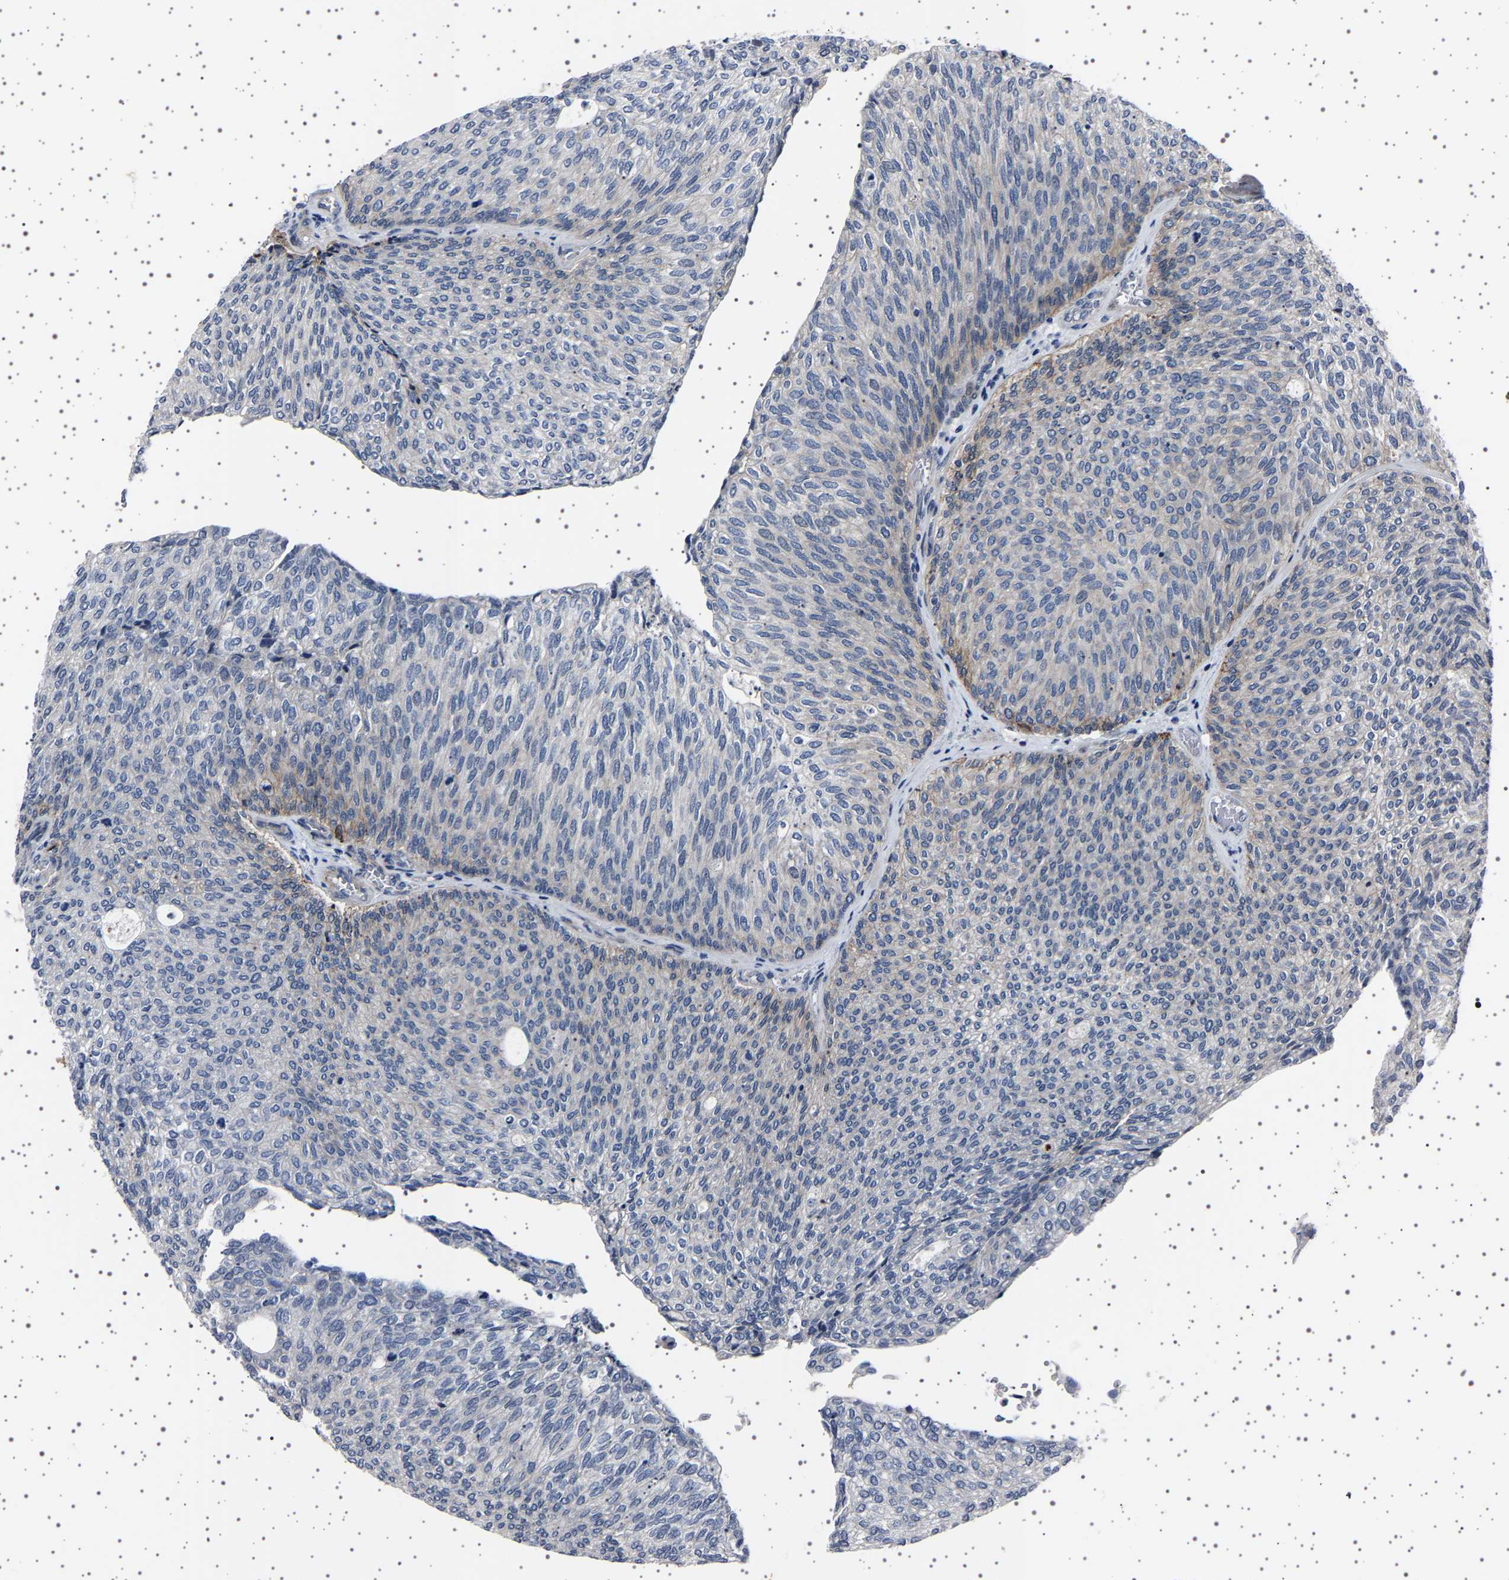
{"staining": {"intensity": "negative", "quantity": "none", "location": "none"}, "tissue": "urothelial cancer", "cell_type": "Tumor cells", "image_type": "cancer", "snomed": [{"axis": "morphology", "description": "Urothelial carcinoma, Low grade"}, {"axis": "topography", "description": "Urinary bladder"}], "caption": "Tumor cells show no significant expression in urothelial cancer.", "gene": "PAK5", "patient": {"sex": "female", "age": 79}}